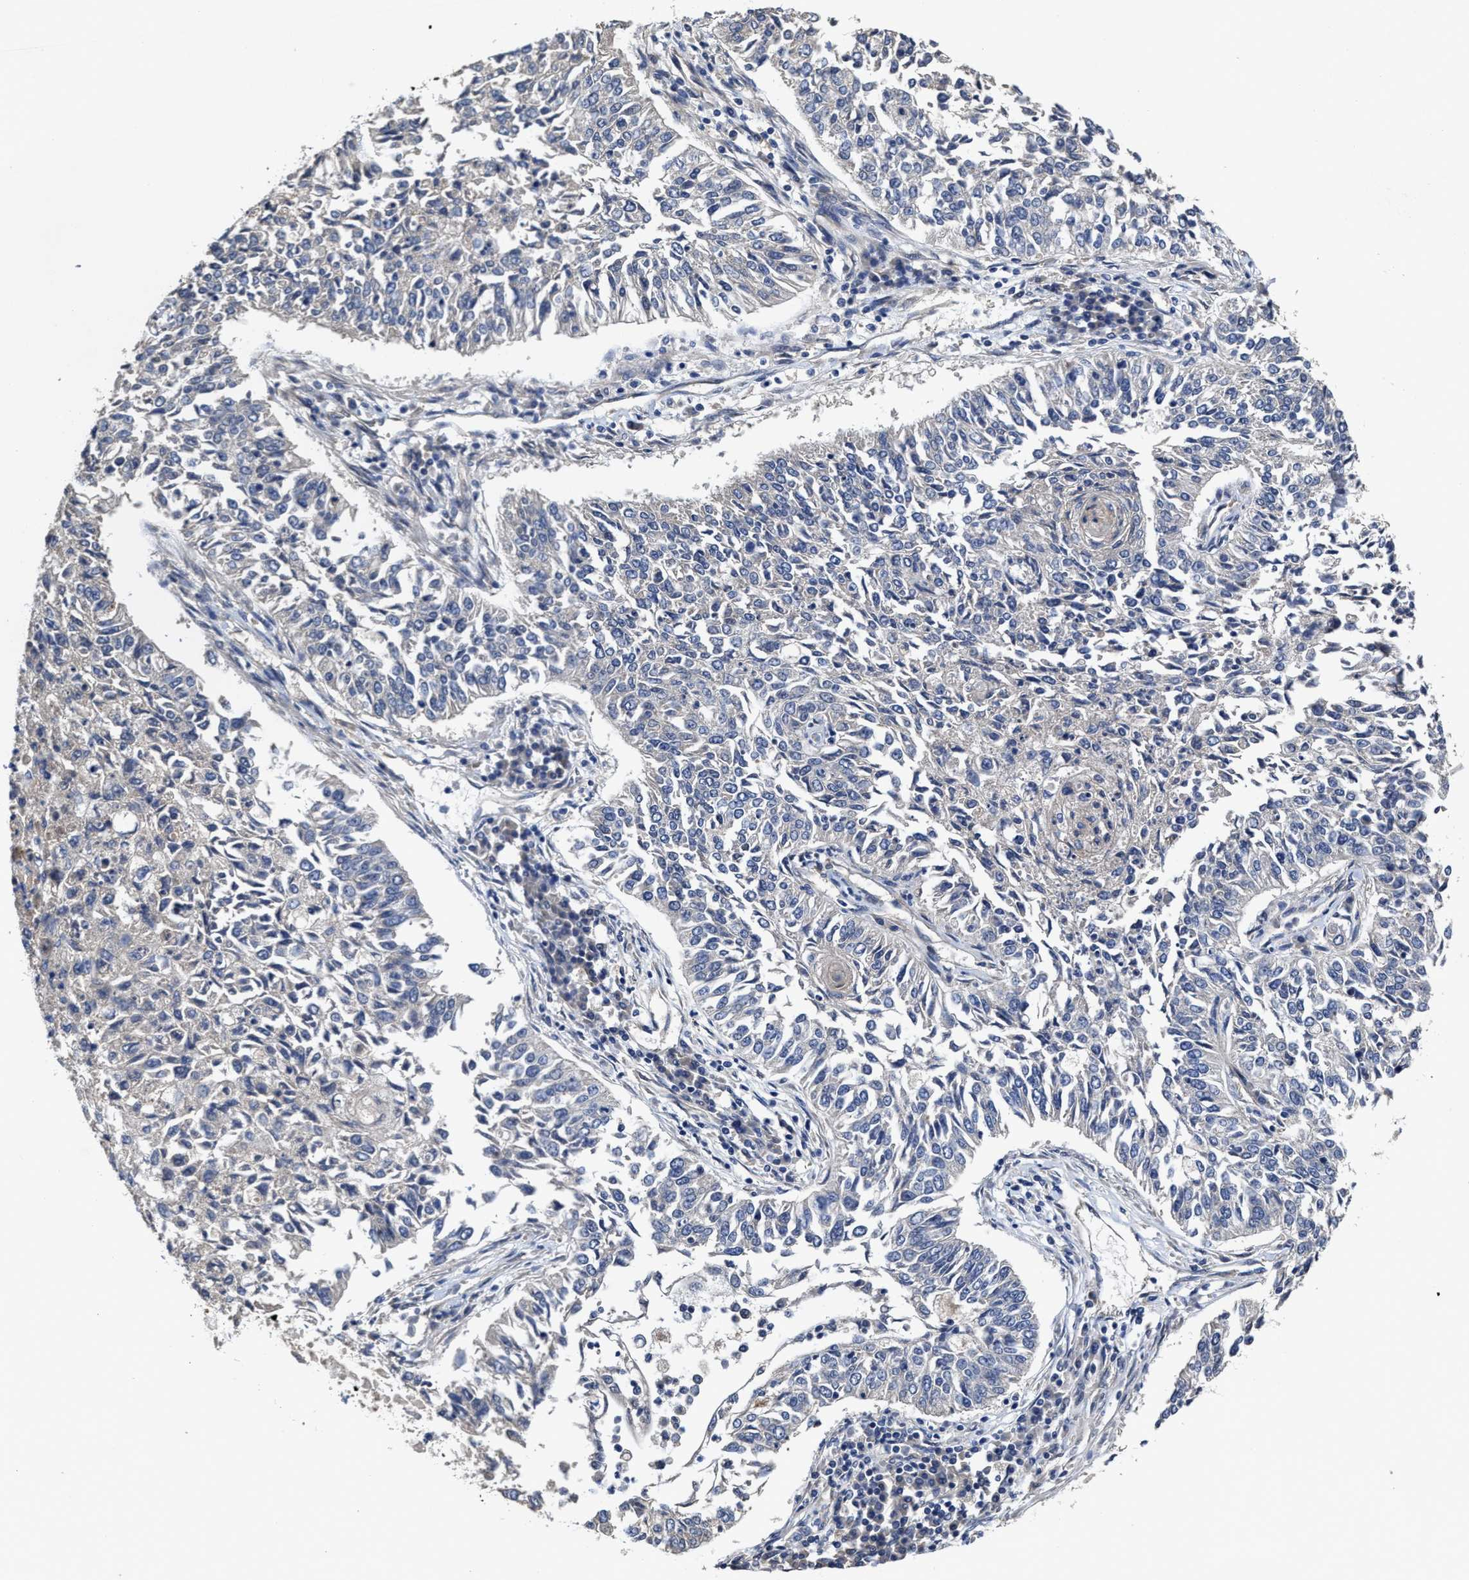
{"staining": {"intensity": "negative", "quantity": "none", "location": "none"}, "tissue": "lung cancer", "cell_type": "Tumor cells", "image_type": "cancer", "snomed": [{"axis": "morphology", "description": "Normal tissue, NOS"}, {"axis": "morphology", "description": "Squamous cell carcinoma, NOS"}, {"axis": "topography", "description": "Cartilage tissue"}, {"axis": "topography", "description": "Bronchus"}, {"axis": "topography", "description": "Lung"}], "caption": "Tumor cells show no significant staining in squamous cell carcinoma (lung).", "gene": "TRAF6", "patient": {"sex": "female", "age": 49}}